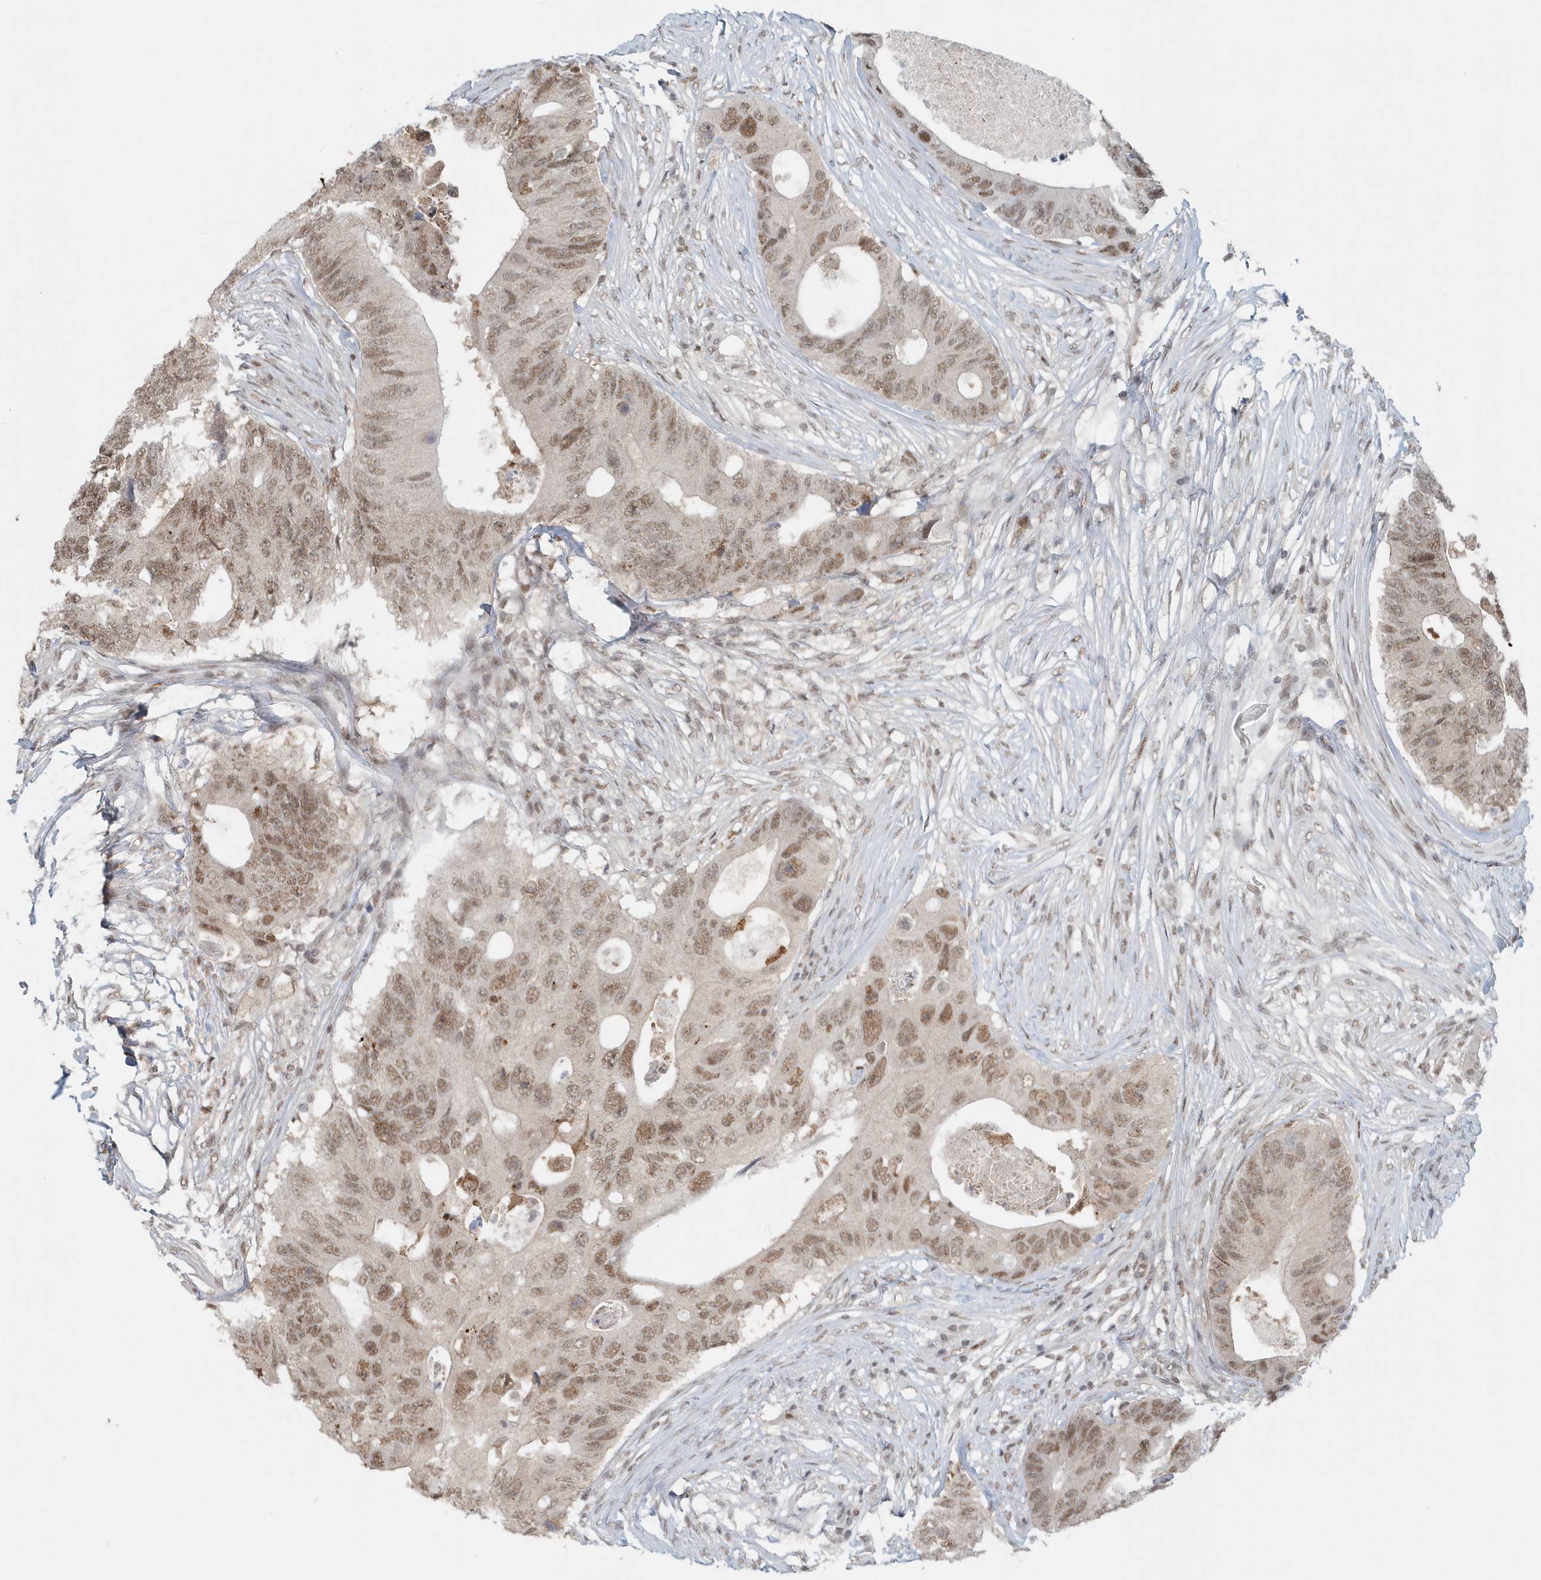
{"staining": {"intensity": "moderate", "quantity": ">75%", "location": "nuclear"}, "tissue": "colorectal cancer", "cell_type": "Tumor cells", "image_type": "cancer", "snomed": [{"axis": "morphology", "description": "Adenocarcinoma, NOS"}, {"axis": "topography", "description": "Colon"}], "caption": "Tumor cells exhibit medium levels of moderate nuclear expression in about >75% of cells in human colorectal cancer.", "gene": "YTHDC1", "patient": {"sex": "male", "age": 71}}